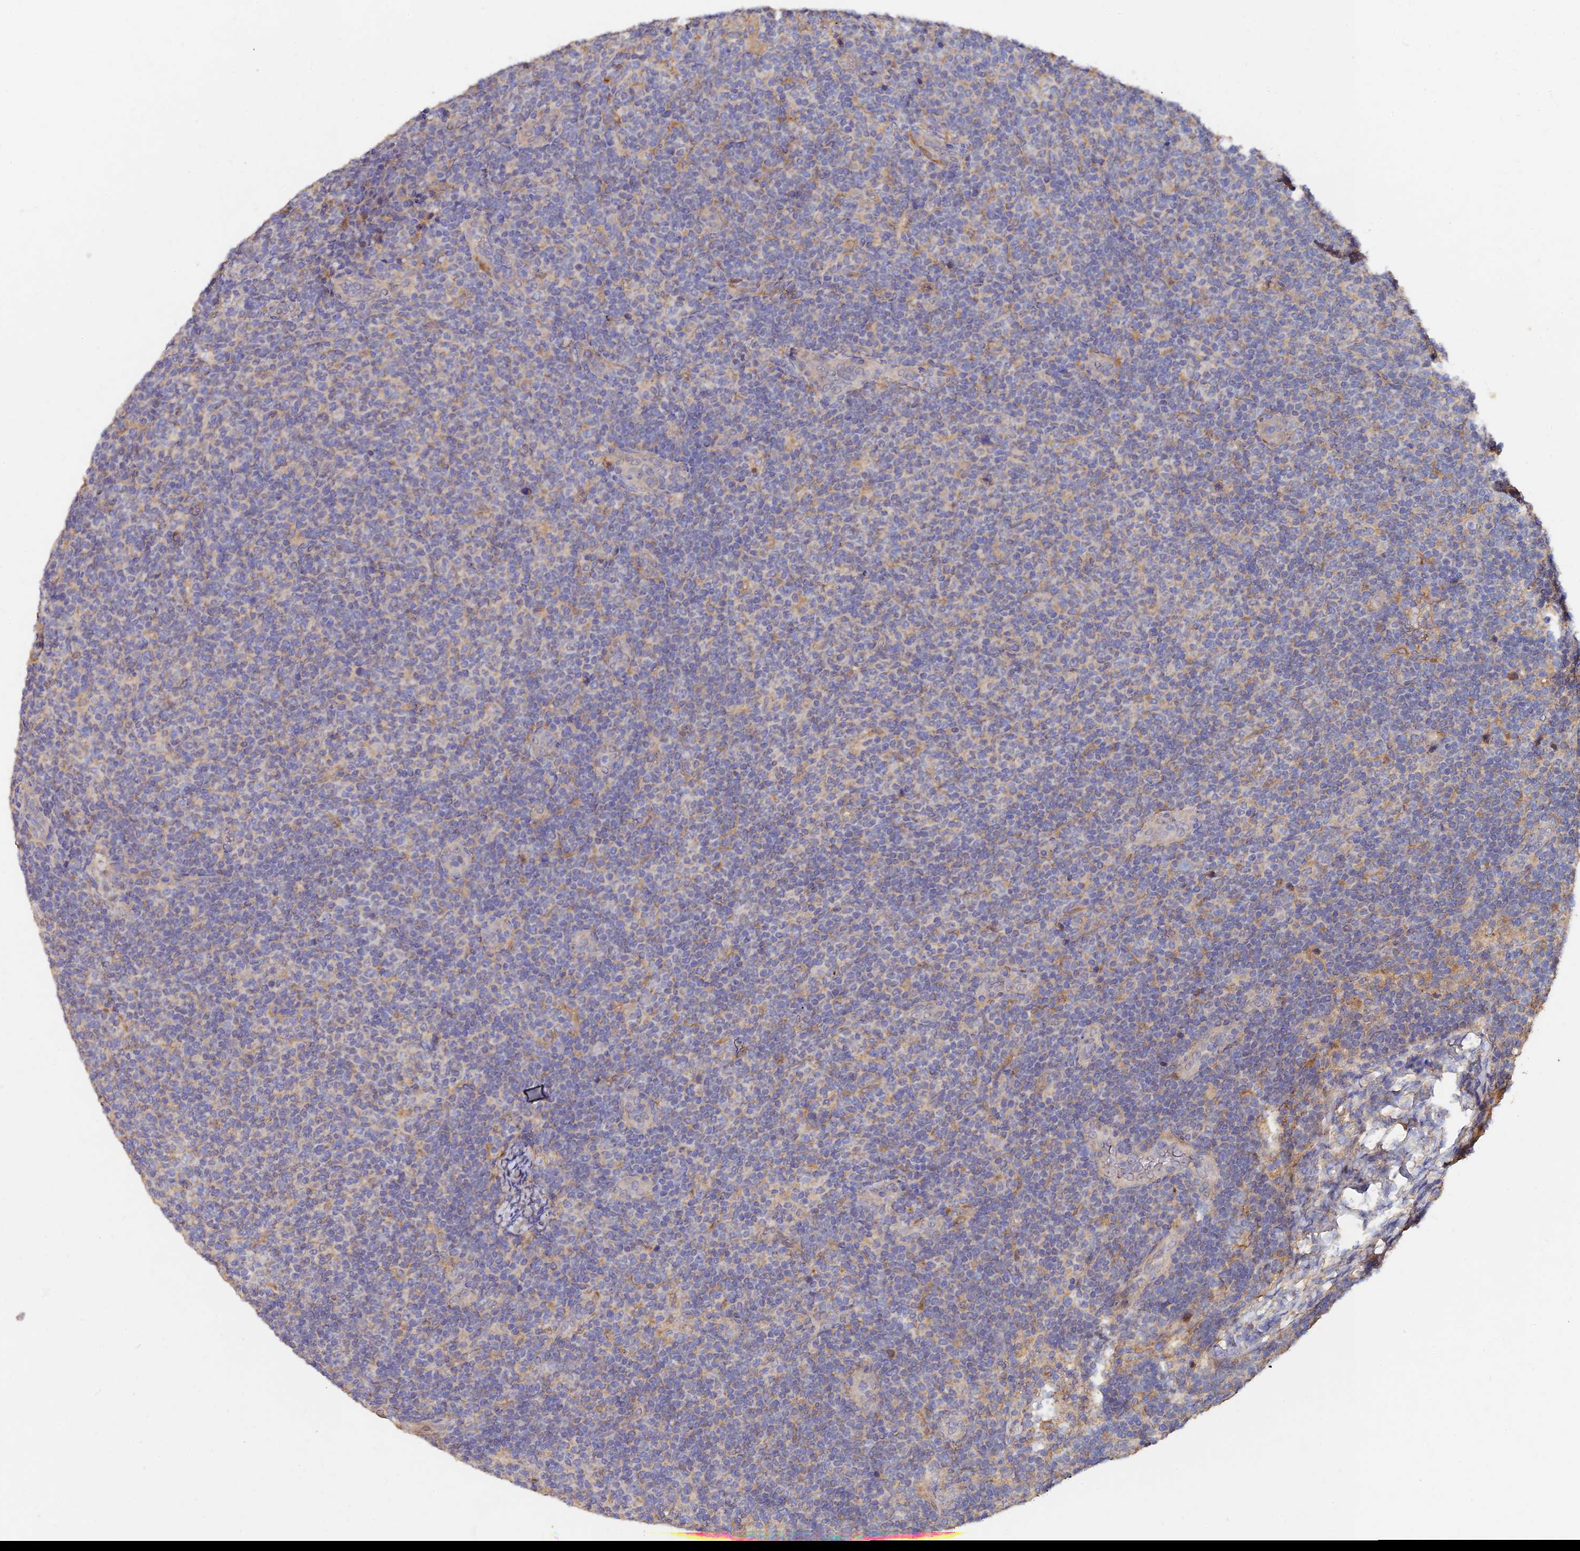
{"staining": {"intensity": "negative", "quantity": "none", "location": "none"}, "tissue": "lymphoma", "cell_type": "Tumor cells", "image_type": "cancer", "snomed": [{"axis": "morphology", "description": "Malignant lymphoma, non-Hodgkin's type, Low grade"}, {"axis": "topography", "description": "Lymph node"}], "caption": "Tumor cells show no significant staining in lymphoma.", "gene": "SLC38A11", "patient": {"sex": "male", "age": 66}}